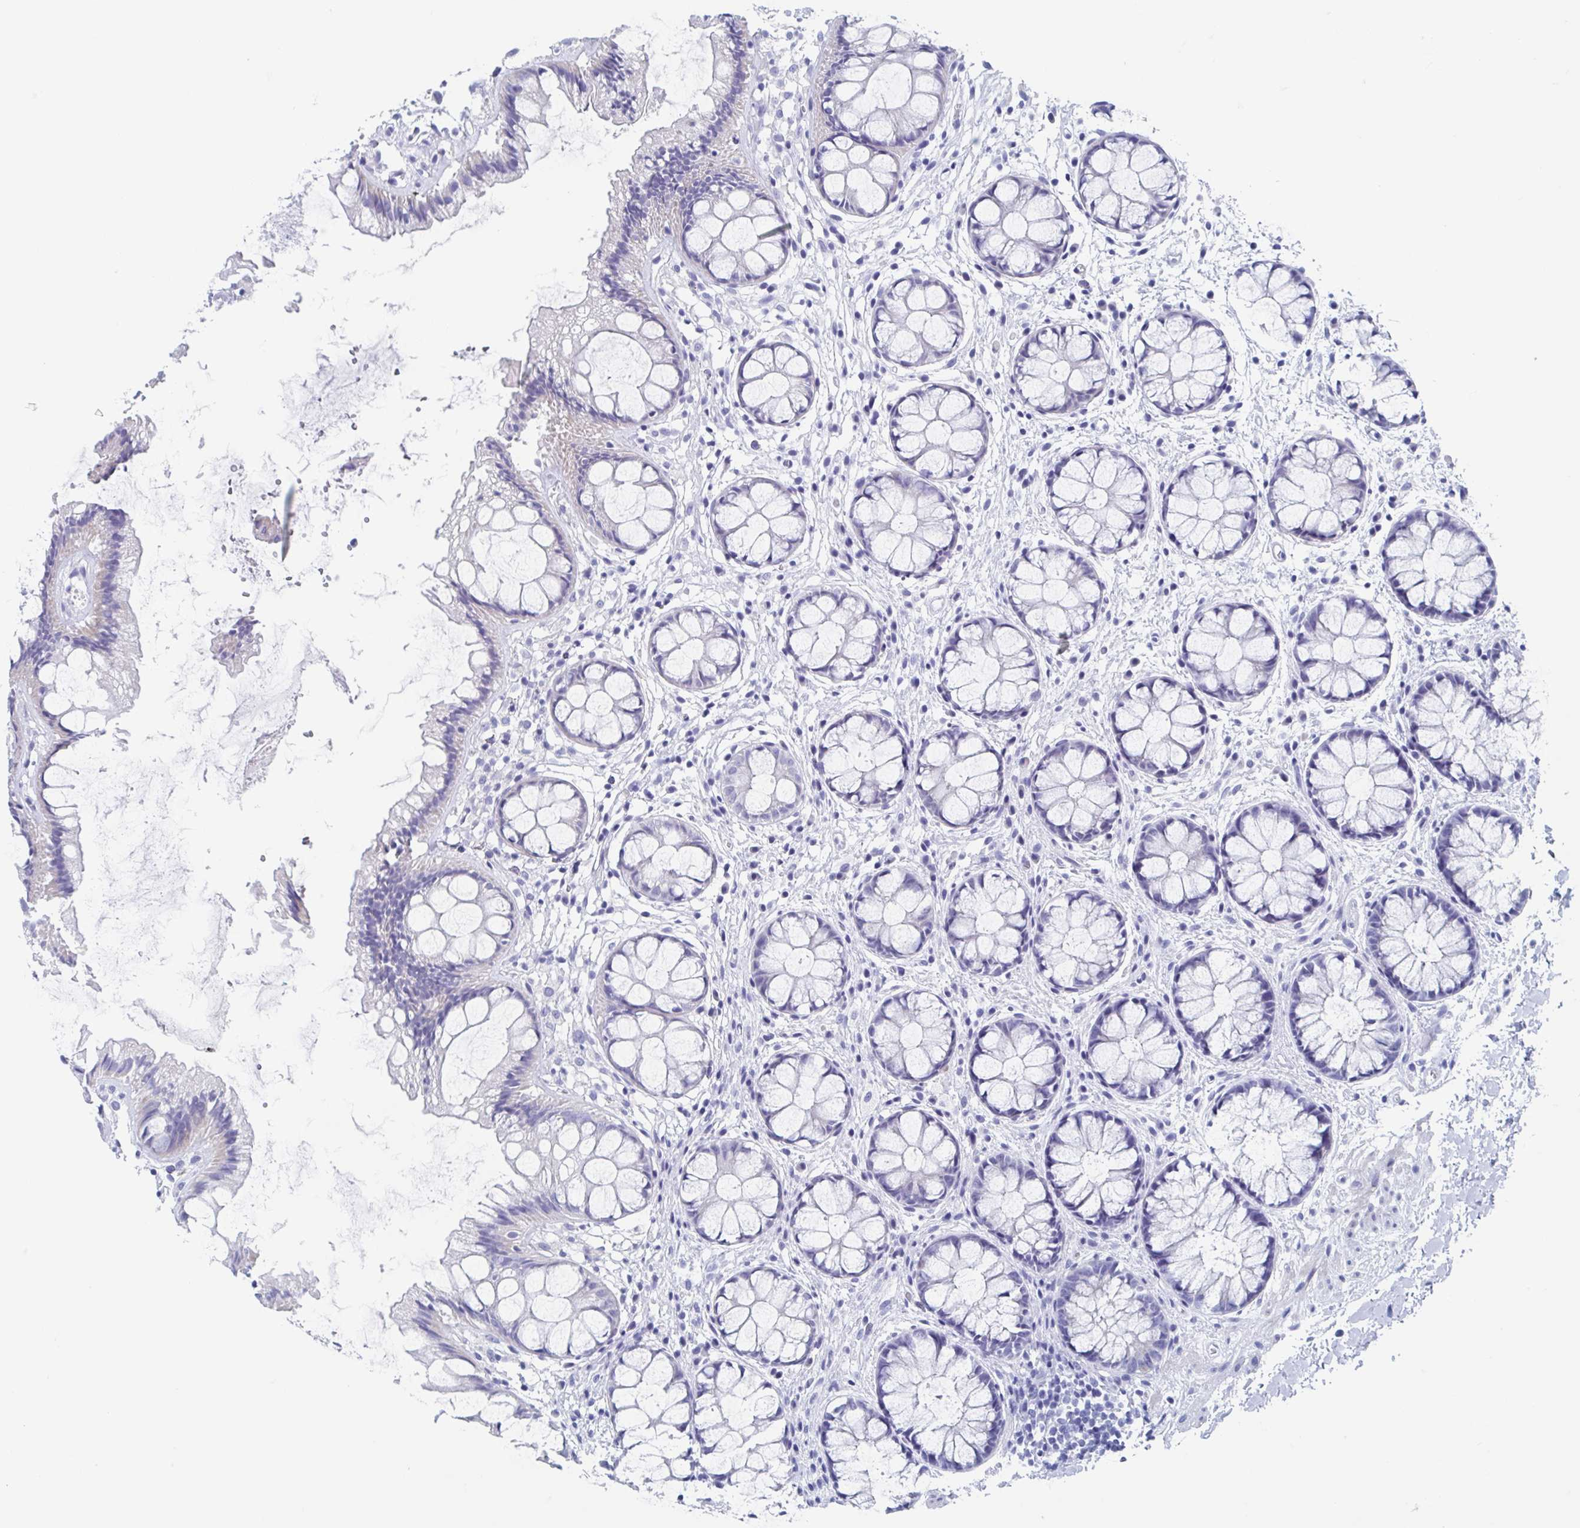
{"staining": {"intensity": "negative", "quantity": "none", "location": "none"}, "tissue": "rectum", "cell_type": "Glandular cells", "image_type": "normal", "snomed": [{"axis": "morphology", "description": "Normal tissue, NOS"}, {"axis": "topography", "description": "Rectum"}], "caption": "Immunohistochemistry micrograph of normal human rectum stained for a protein (brown), which reveals no expression in glandular cells.", "gene": "SHCBP1L", "patient": {"sex": "female", "age": 62}}